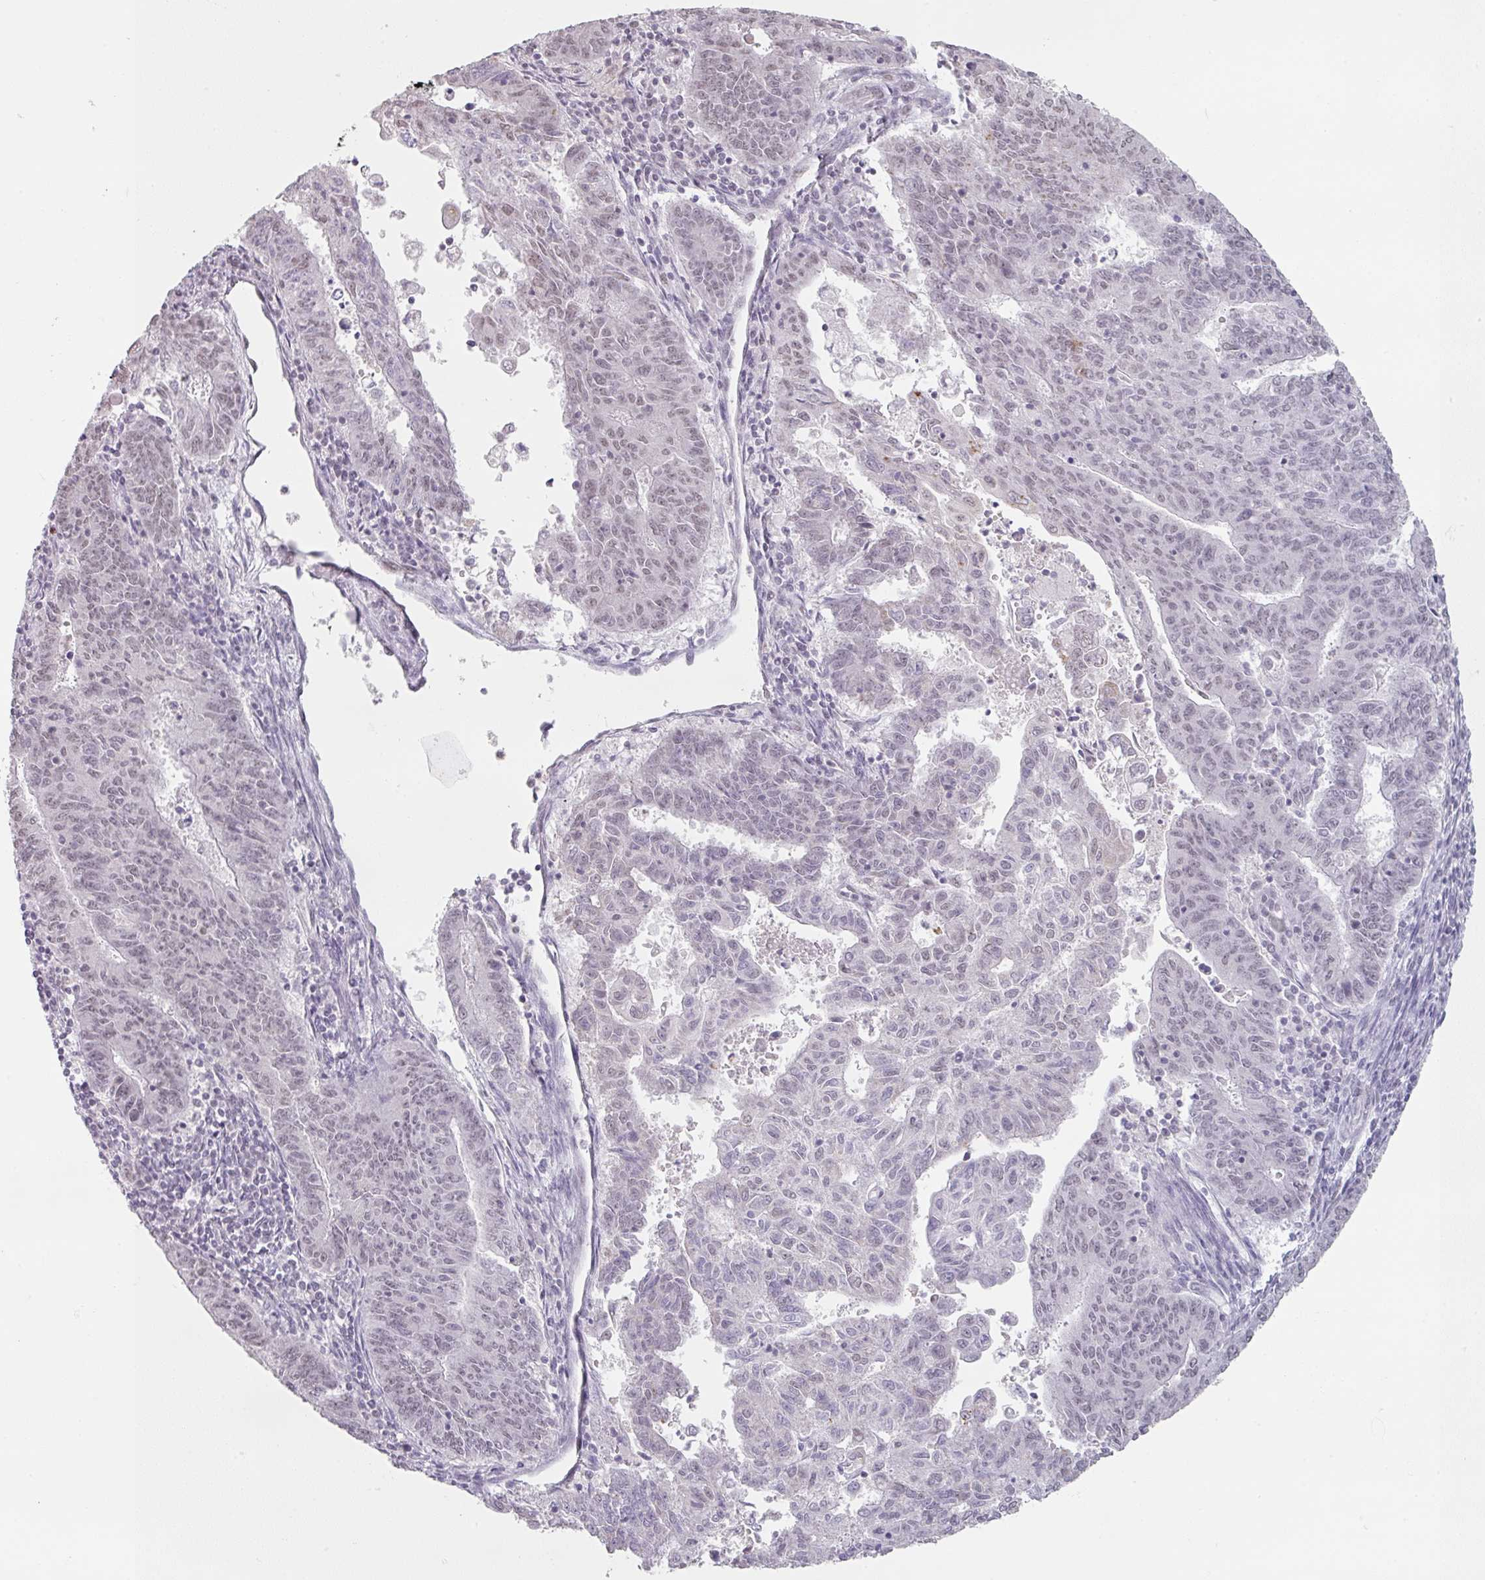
{"staining": {"intensity": "weak", "quantity": "25%-75%", "location": "nuclear"}, "tissue": "endometrial cancer", "cell_type": "Tumor cells", "image_type": "cancer", "snomed": [{"axis": "morphology", "description": "Adenocarcinoma, NOS"}, {"axis": "topography", "description": "Endometrium"}], "caption": "Immunohistochemistry (IHC) of human endometrial cancer (adenocarcinoma) reveals low levels of weak nuclear positivity in approximately 25%-75% of tumor cells.", "gene": "SPRR1A", "patient": {"sex": "female", "age": 59}}